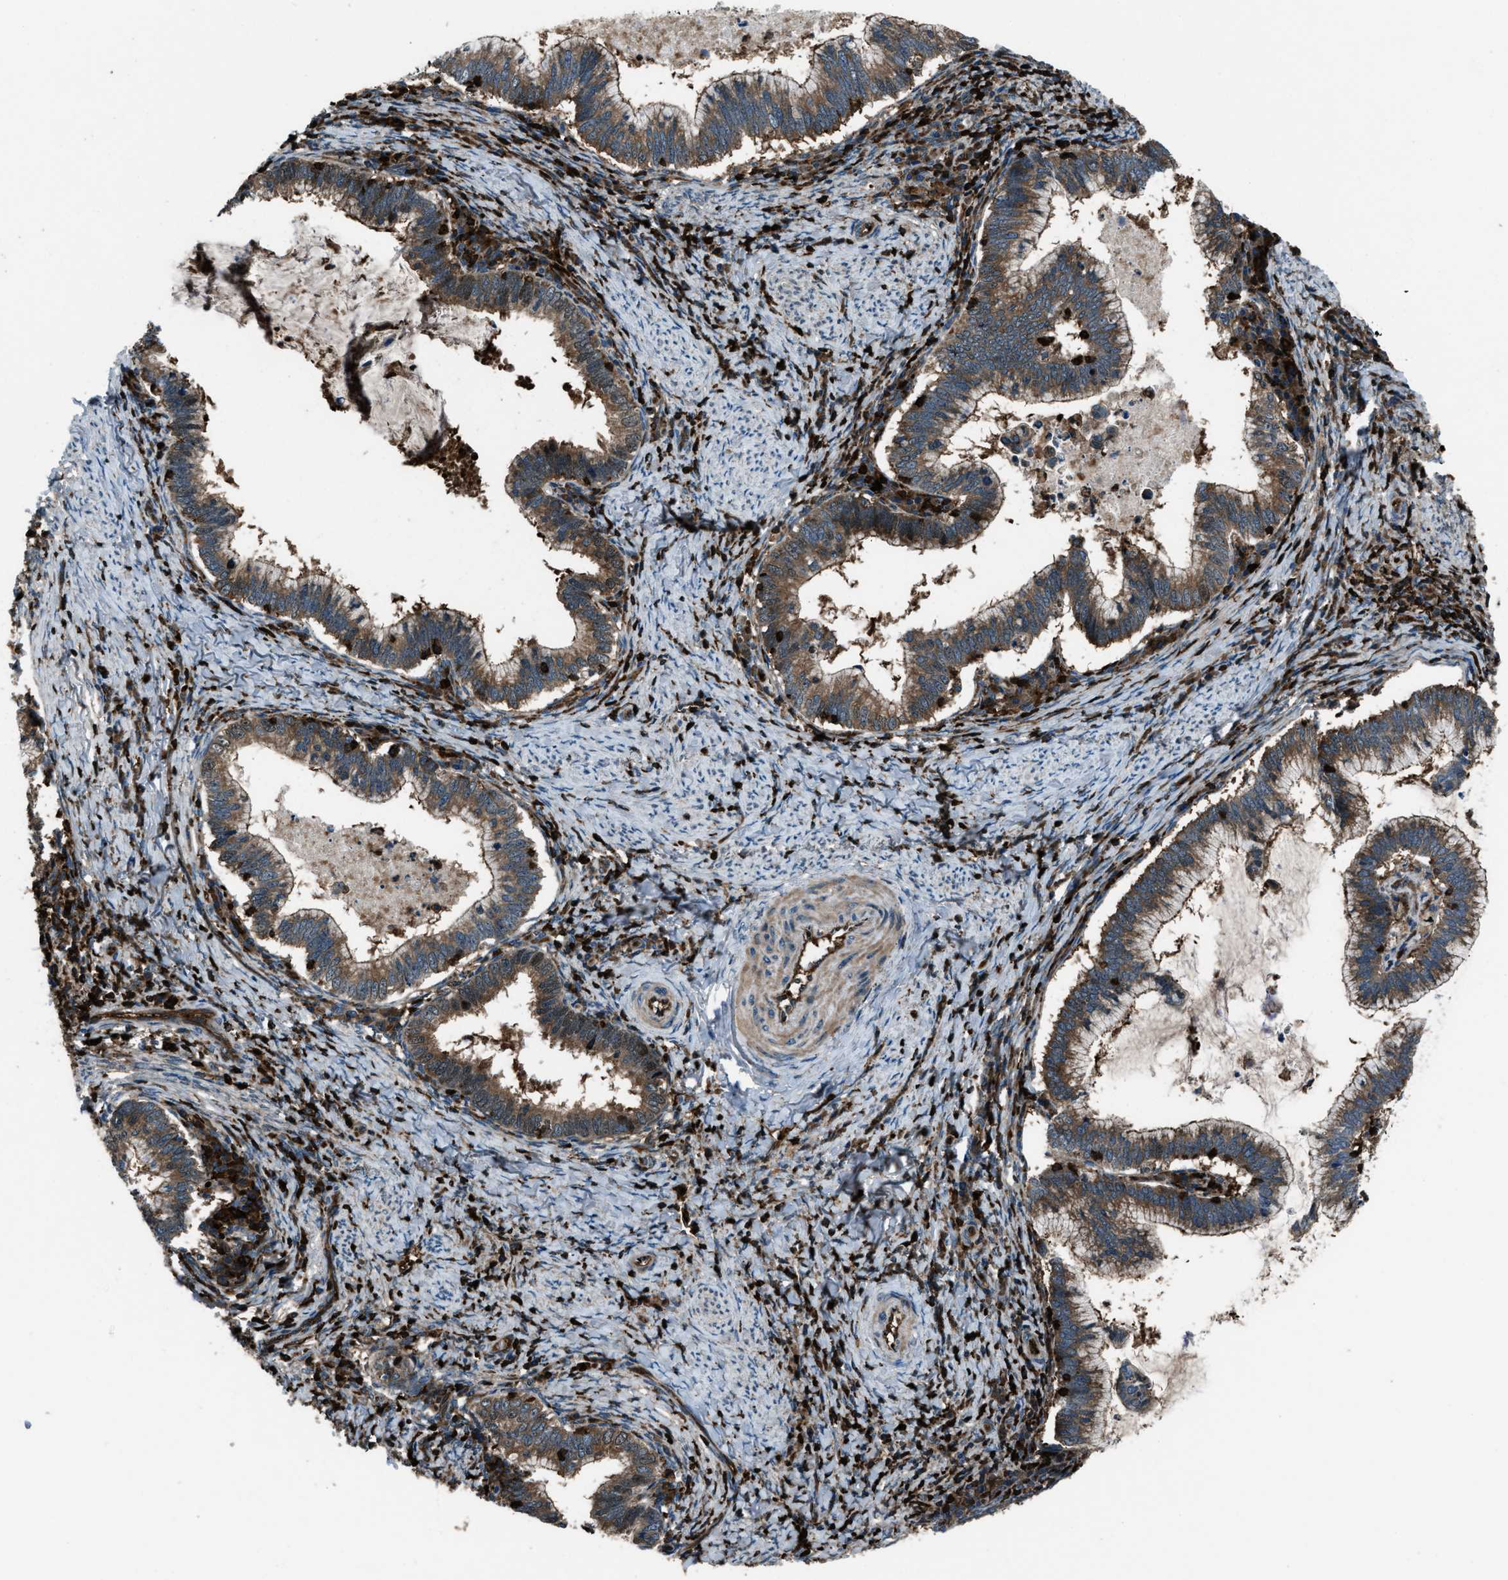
{"staining": {"intensity": "moderate", "quantity": ">75%", "location": "cytoplasmic/membranous"}, "tissue": "cervical cancer", "cell_type": "Tumor cells", "image_type": "cancer", "snomed": [{"axis": "morphology", "description": "Adenocarcinoma, NOS"}, {"axis": "topography", "description": "Cervix"}], "caption": "Protein expression analysis of cervical cancer reveals moderate cytoplasmic/membranous positivity in about >75% of tumor cells.", "gene": "SNX30", "patient": {"sex": "female", "age": 36}}